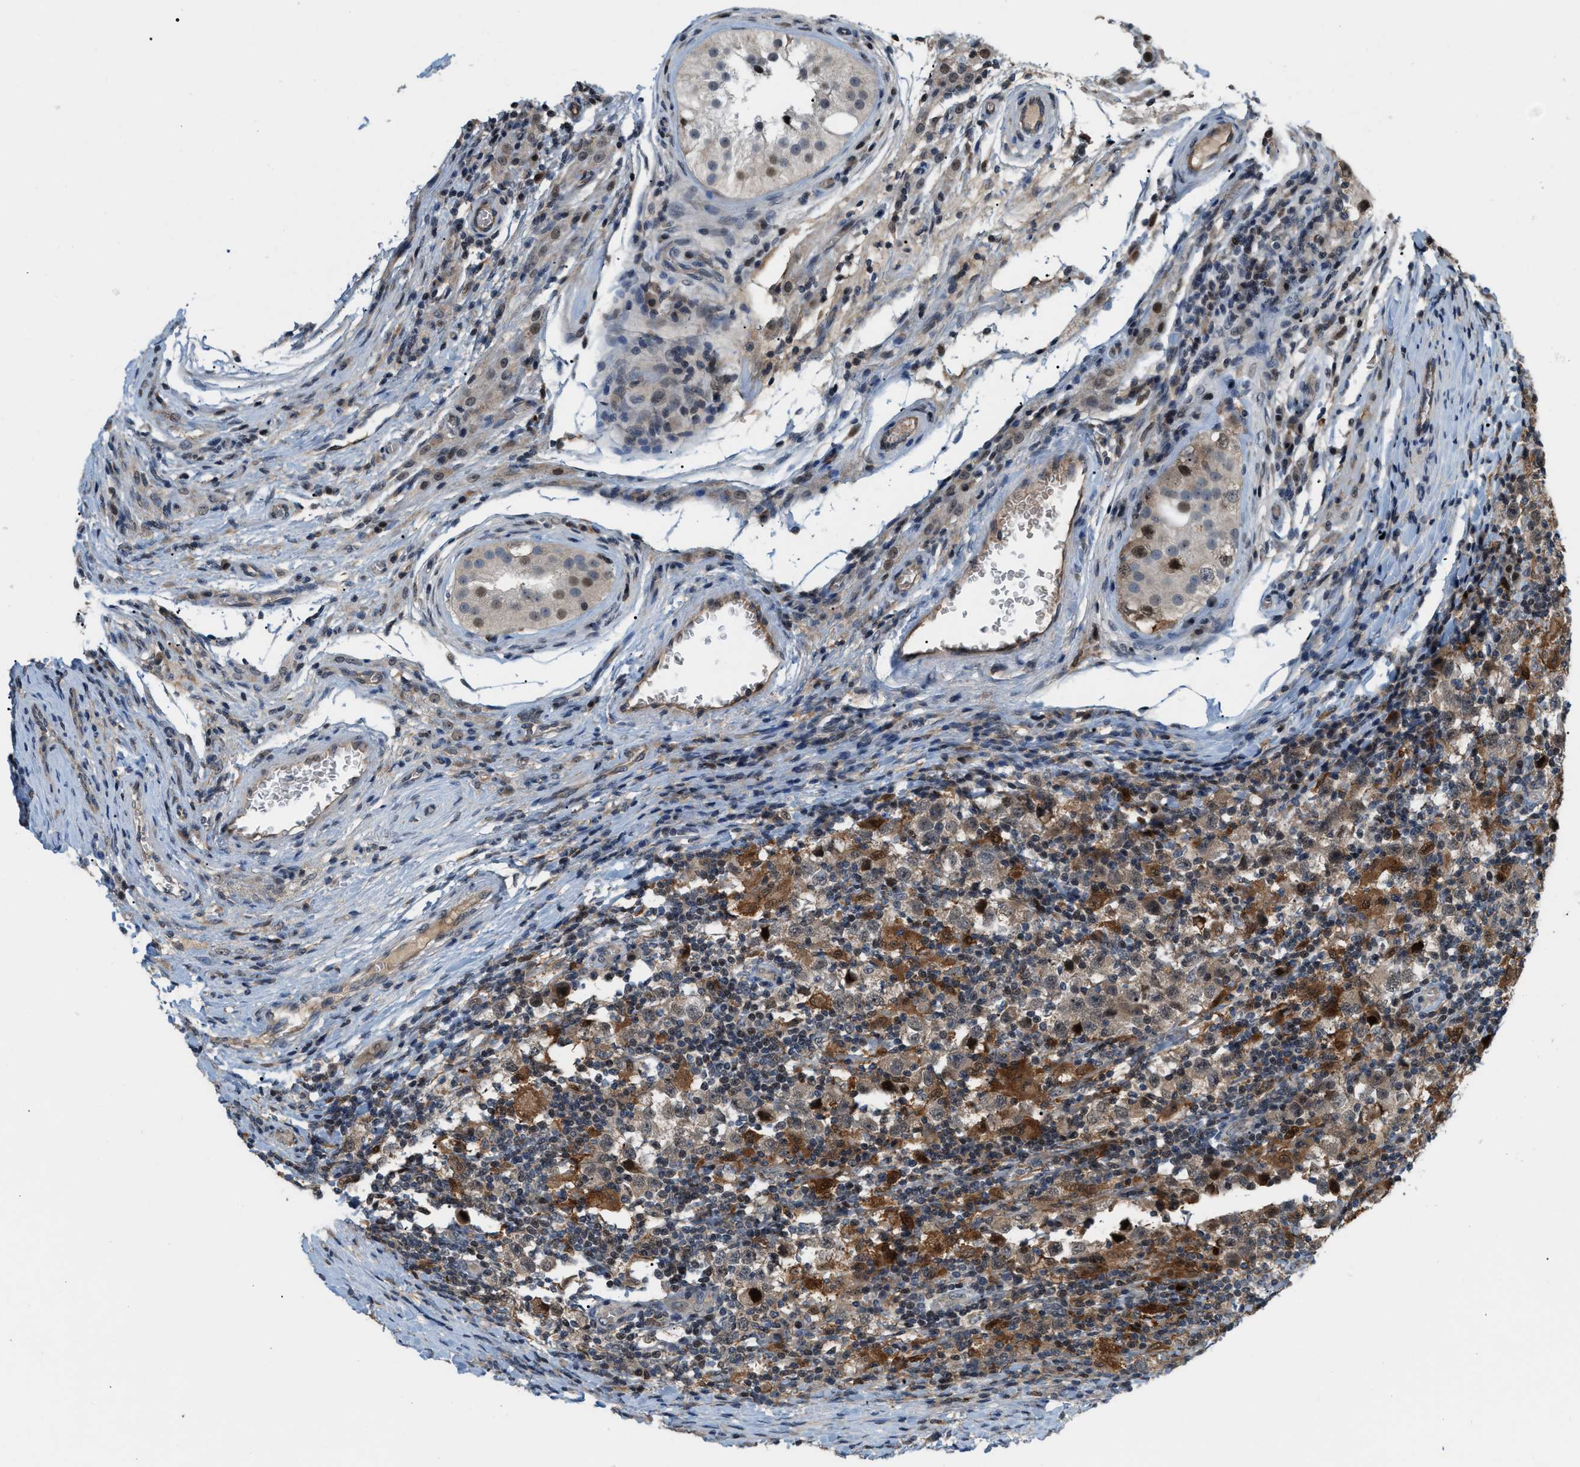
{"staining": {"intensity": "weak", "quantity": "25%-75%", "location": "cytoplasmic/membranous"}, "tissue": "testis cancer", "cell_type": "Tumor cells", "image_type": "cancer", "snomed": [{"axis": "morphology", "description": "Carcinoma, Embryonal, NOS"}, {"axis": "topography", "description": "Testis"}], "caption": "IHC (DAB (3,3'-diaminobenzidine)) staining of testis cancer (embryonal carcinoma) displays weak cytoplasmic/membranous protein positivity in approximately 25%-75% of tumor cells.", "gene": "RFFL", "patient": {"sex": "male", "age": 21}}